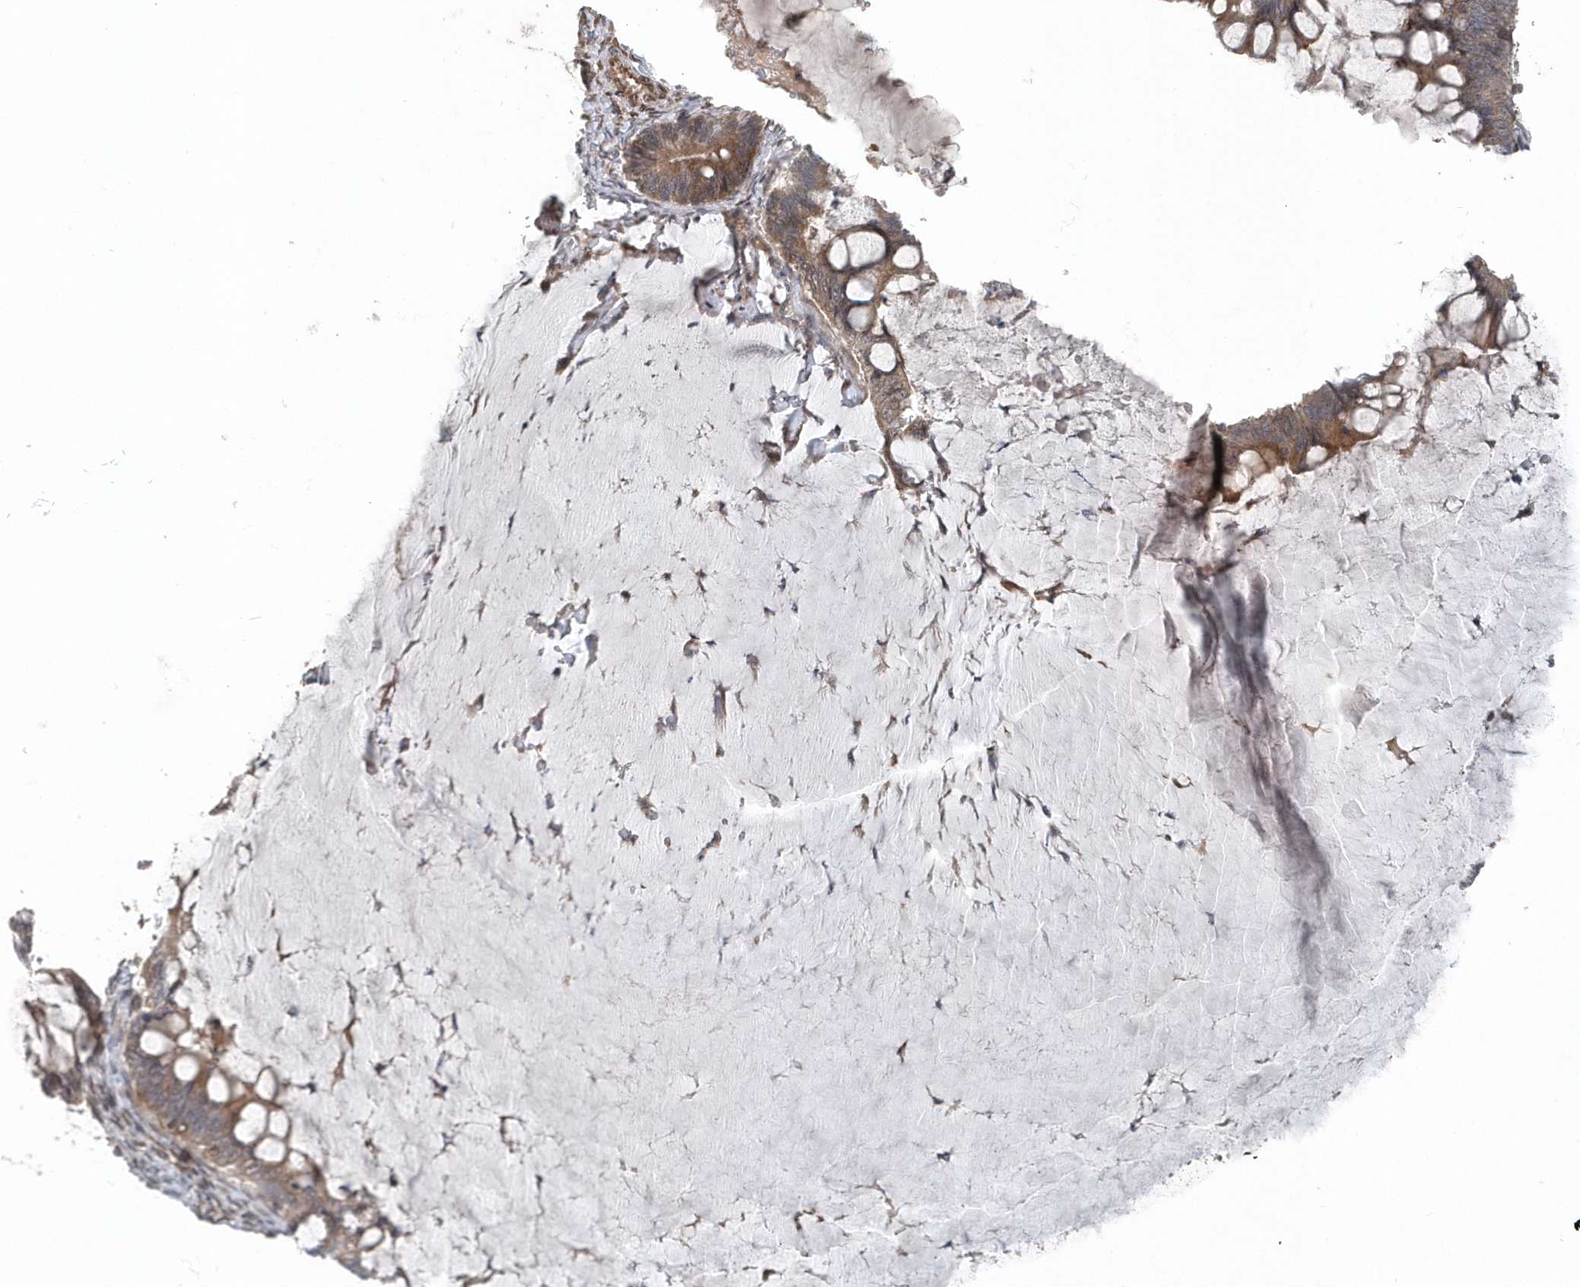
{"staining": {"intensity": "moderate", "quantity": ">75%", "location": "cytoplasmic/membranous"}, "tissue": "ovarian cancer", "cell_type": "Tumor cells", "image_type": "cancer", "snomed": [{"axis": "morphology", "description": "Cystadenocarcinoma, mucinous, NOS"}, {"axis": "topography", "description": "Ovary"}], "caption": "Protein expression analysis of human ovarian cancer reveals moderate cytoplasmic/membranous staining in about >75% of tumor cells.", "gene": "MCC", "patient": {"sex": "female", "age": 61}}